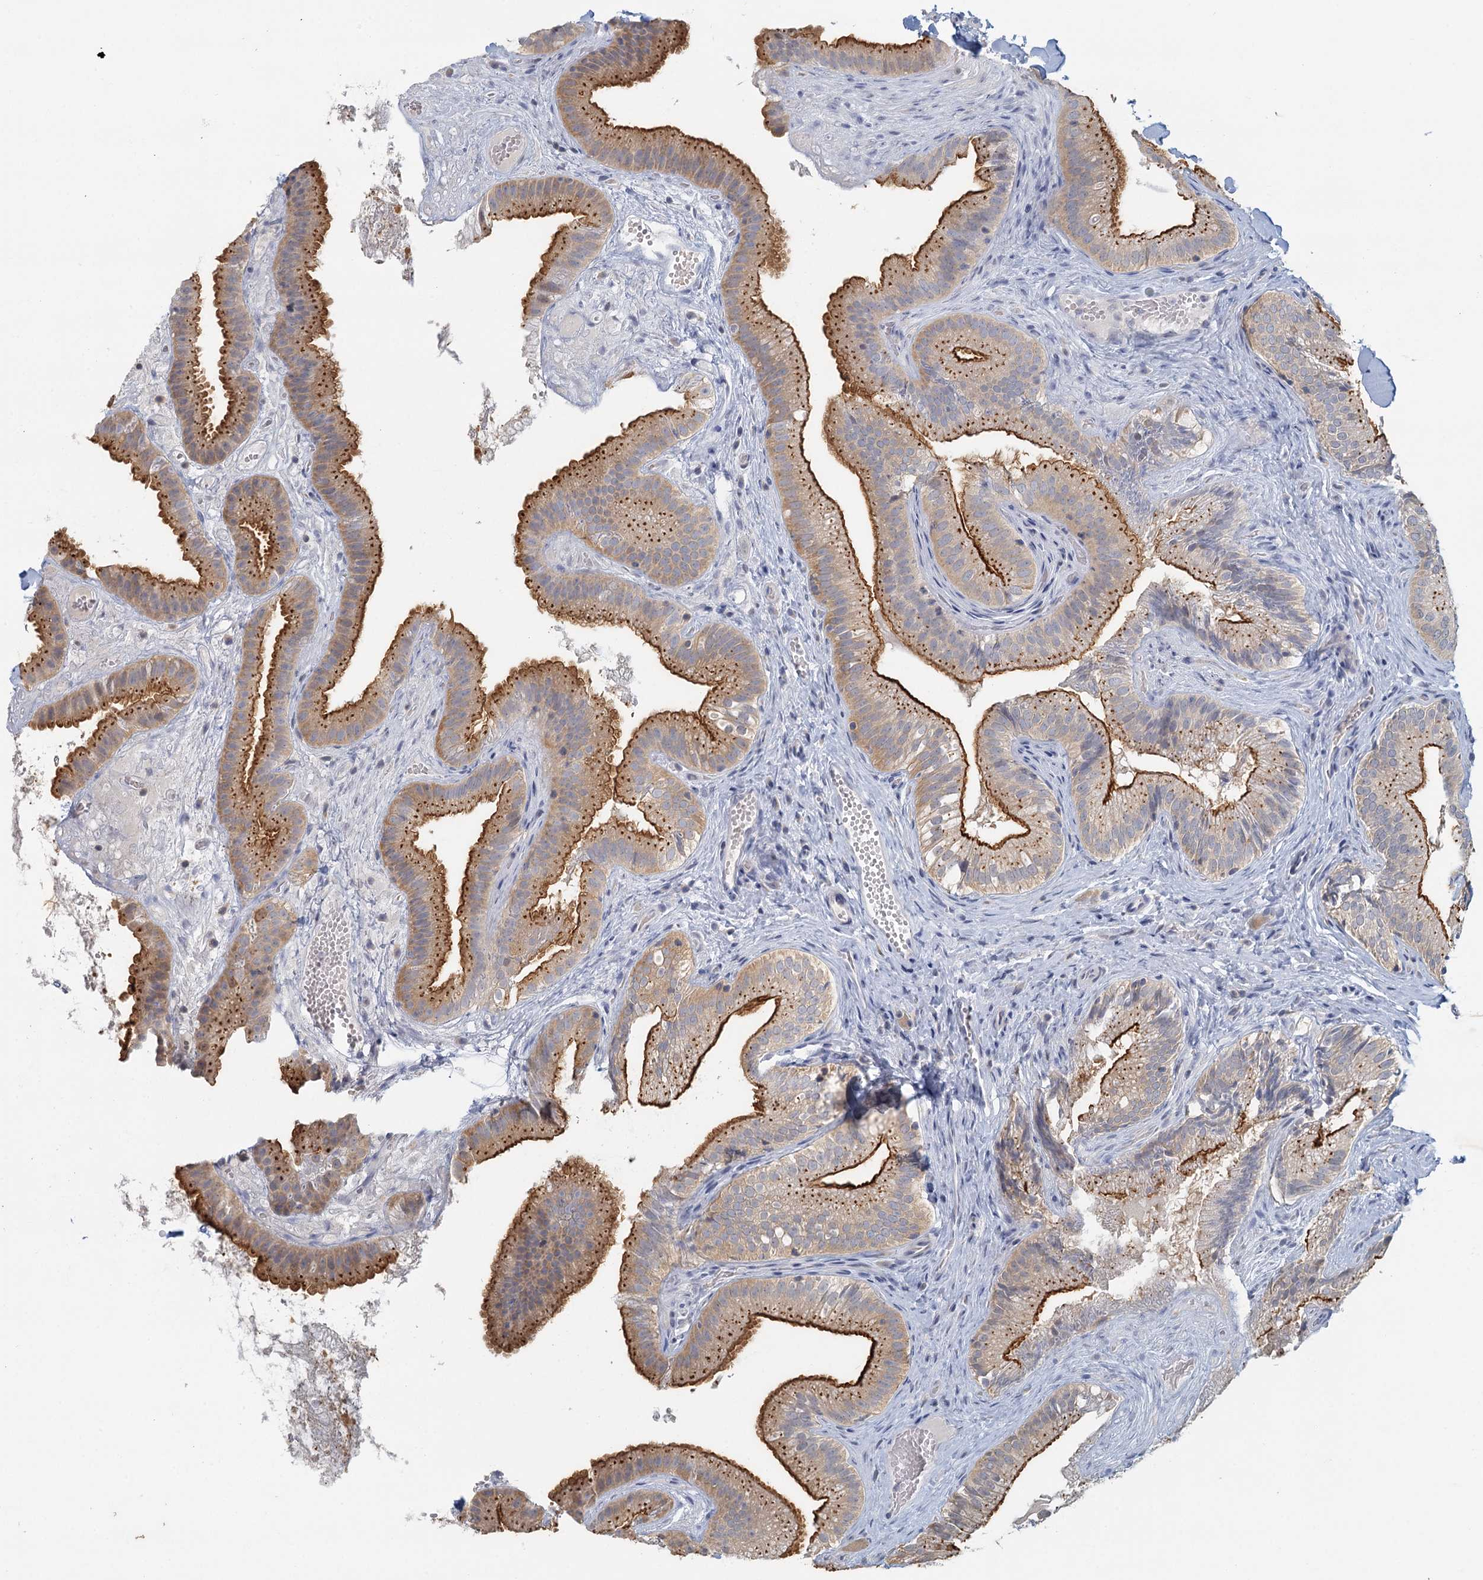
{"staining": {"intensity": "strong", "quantity": "25%-75%", "location": "cytoplasmic/membranous"}, "tissue": "gallbladder", "cell_type": "Glandular cells", "image_type": "normal", "snomed": [{"axis": "morphology", "description": "Normal tissue, NOS"}, {"axis": "topography", "description": "Gallbladder"}], "caption": "Brown immunohistochemical staining in benign gallbladder reveals strong cytoplasmic/membranous positivity in about 25%-75% of glandular cells.", "gene": "MYO7B", "patient": {"sex": "female", "age": 30}}